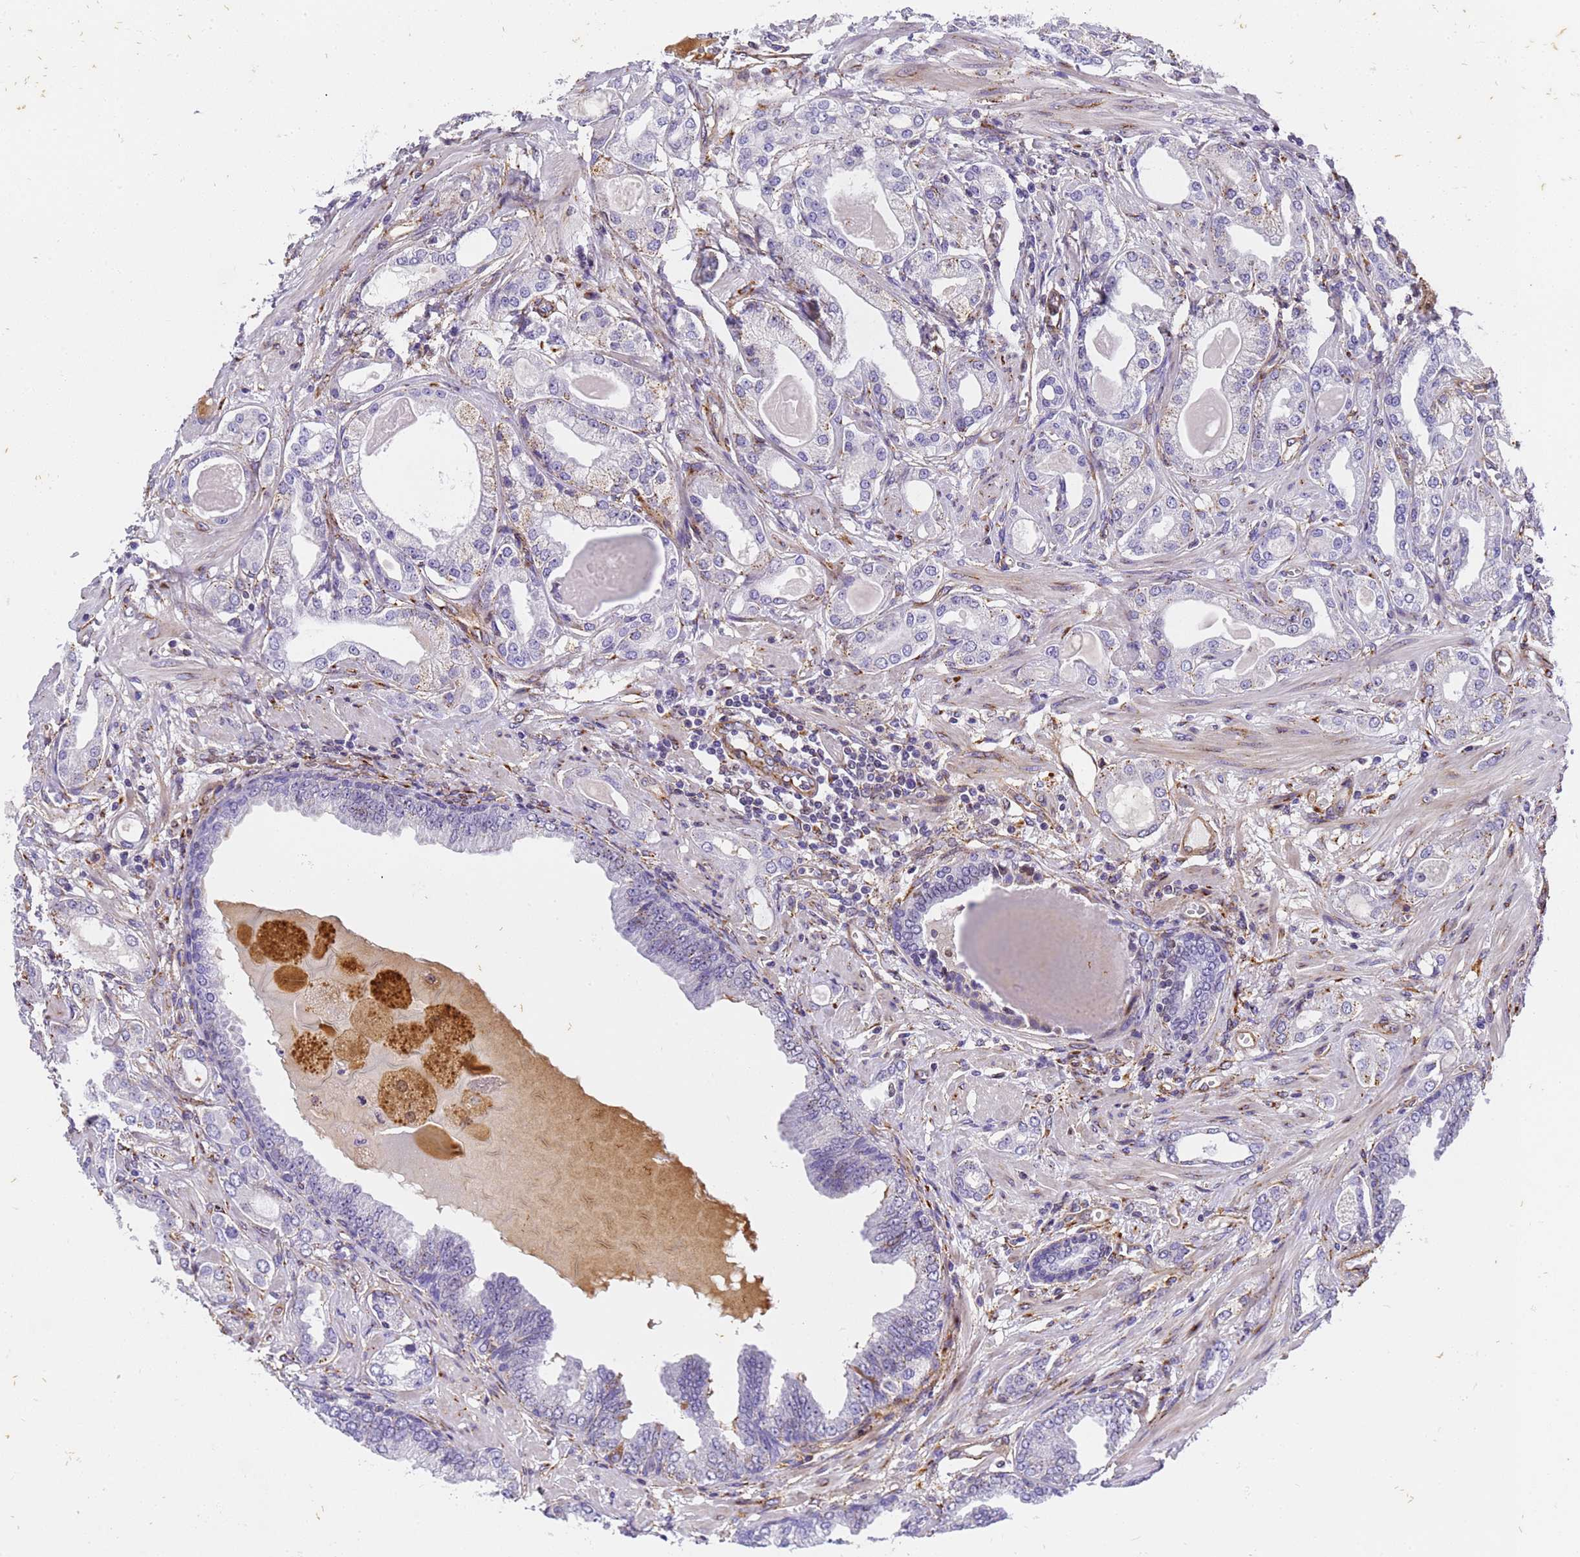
{"staining": {"intensity": "negative", "quantity": "none", "location": "none"}, "tissue": "prostate cancer", "cell_type": "Tumor cells", "image_type": "cancer", "snomed": [{"axis": "morphology", "description": "Adenocarcinoma, Low grade"}, {"axis": "topography", "description": "Prostate"}], "caption": "This histopathology image is of adenocarcinoma (low-grade) (prostate) stained with immunohistochemistry (IHC) to label a protein in brown with the nuclei are counter-stained blue. There is no expression in tumor cells. The staining was performed using DAB (3,3'-diaminobenzidine) to visualize the protein expression in brown, while the nuclei were stained in blue with hematoxylin (Magnification: 20x).", "gene": "IGFBP7", "patient": {"sex": "male", "age": 64}}